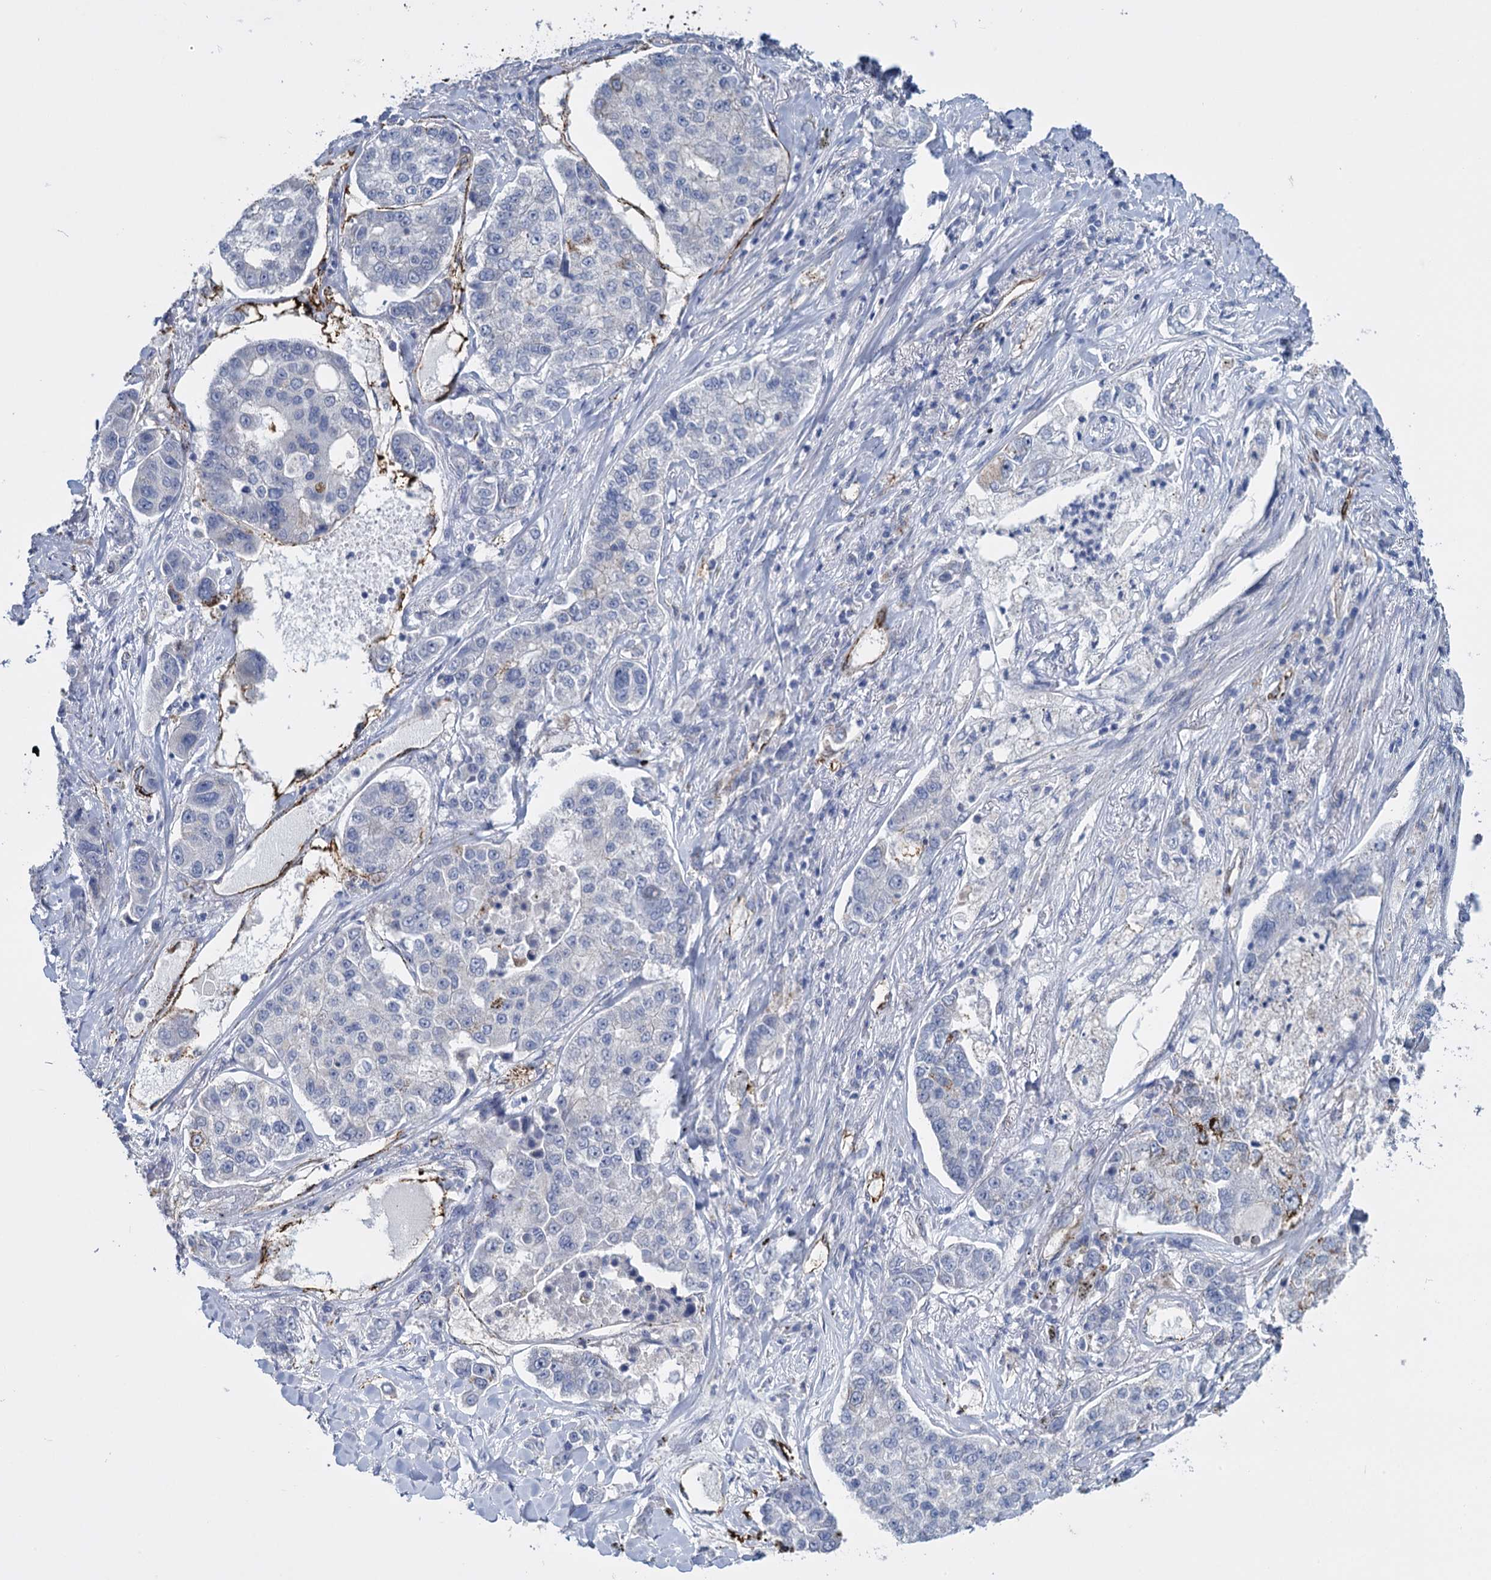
{"staining": {"intensity": "negative", "quantity": "none", "location": "none"}, "tissue": "lung cancer", "cell_type": "Tumor cells", "image_type": "cancer", "snomed": [{"axis": "morphology", "description": "Adenocarcinoma, NOS"}, {"axis": "topography", "description": "Lung"}], "caption": "Immunohistochemical staining of lung cancer shows no significant staining in tumor cells.", "gene": "SNCG", "patient": {"sex": "male", "age": 49}}